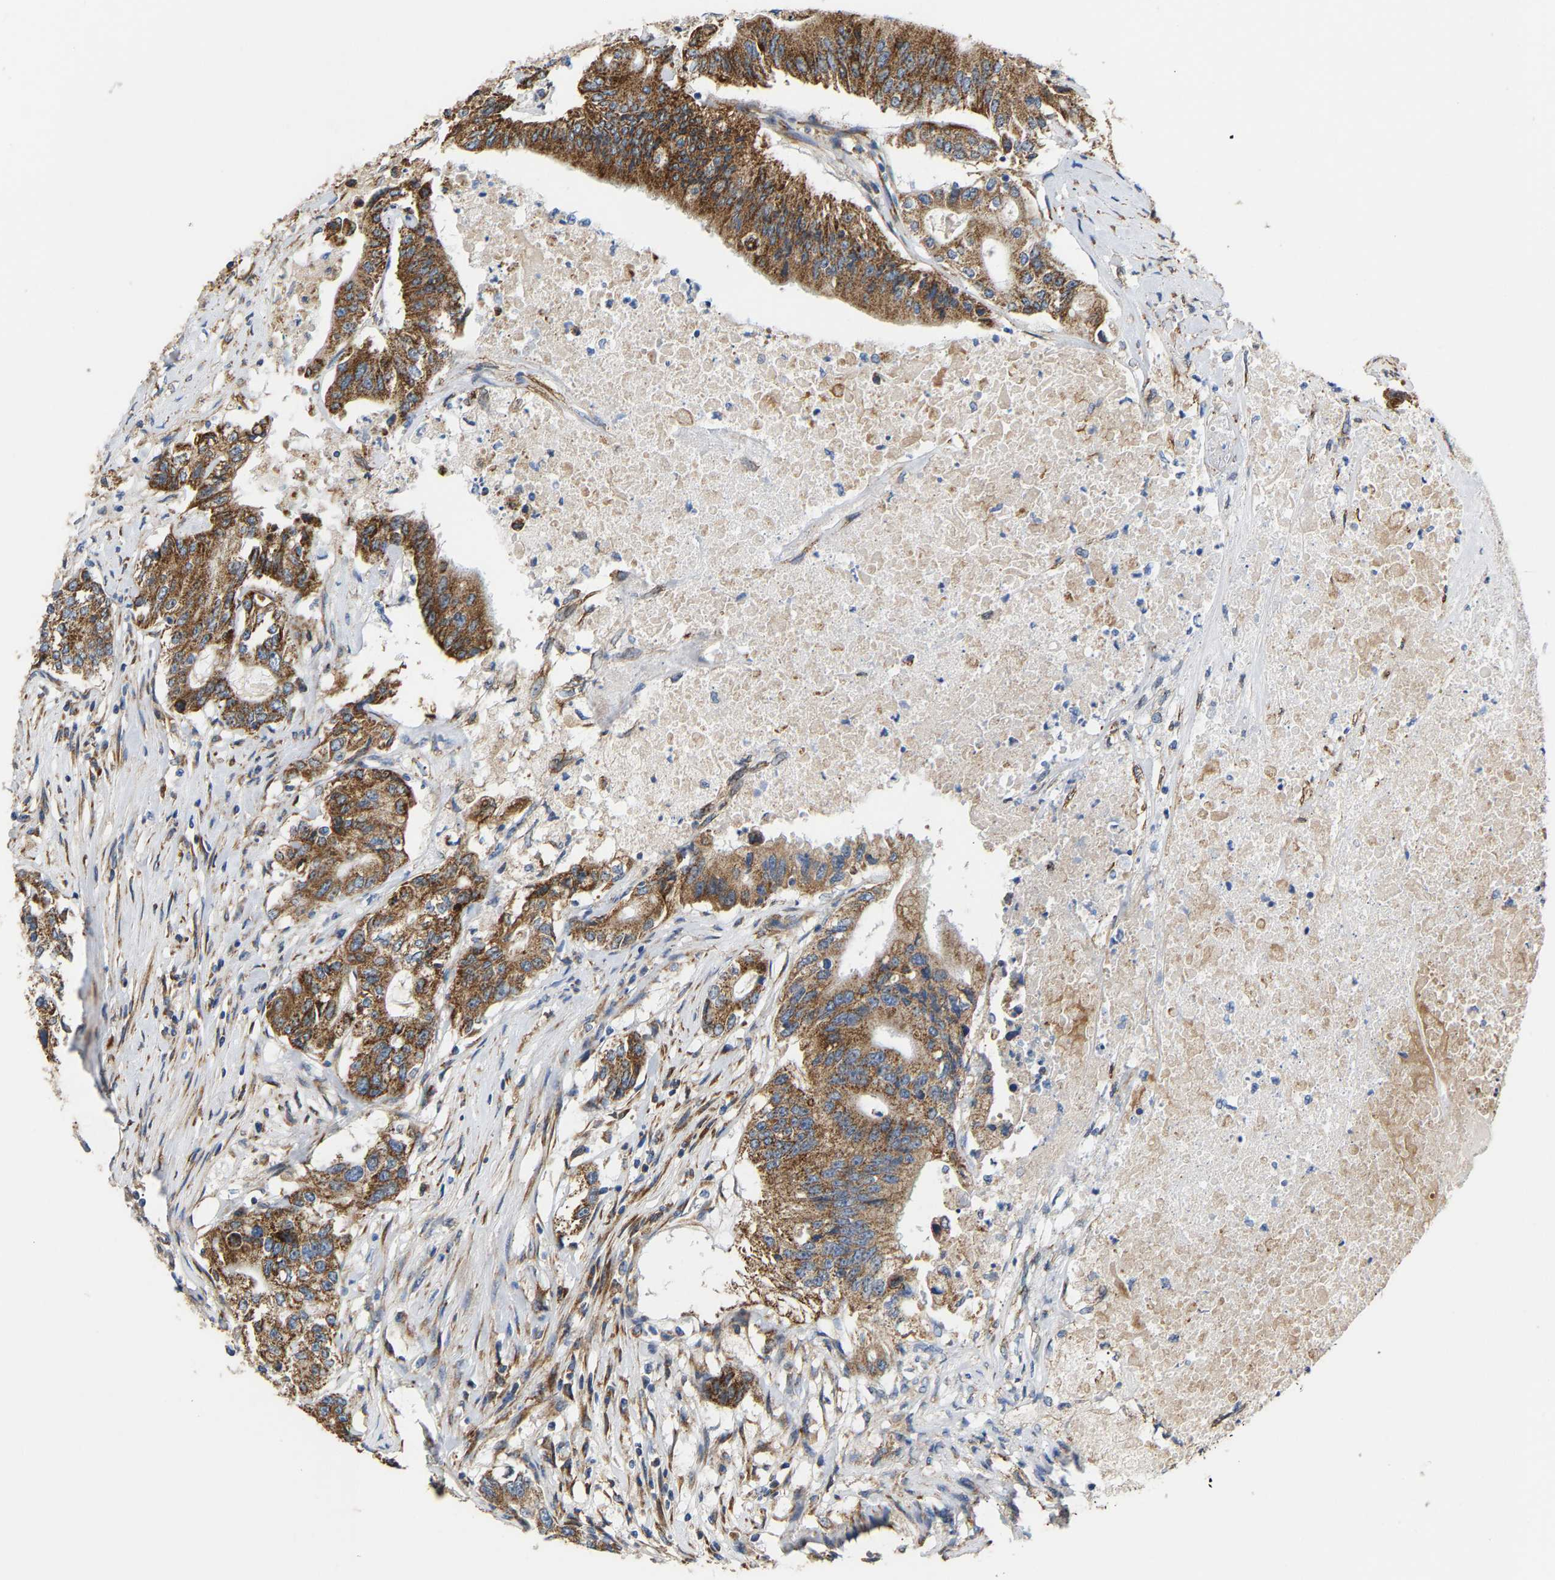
{"staining": {"intensity": "strong", "quantity": ">75%", "location": "cytoplasmic/membranous"}, "tissue": "colorectal cancer", "cell_type": "Tumor cells", "image_type": "cancer", "snomed": [{"axis": "morphology", "description": "Adenocarcinoma, NOS"}, {"axis": "topography", "description": "Colon"}], "caption": "Brown immunohistochemical staining in colorectal cancer shows strong cytoplasmic/membranous expression in about >75% of tumor cells.", "gene": "TMEM168", "patient": {"sex": "female", "age": 77}}